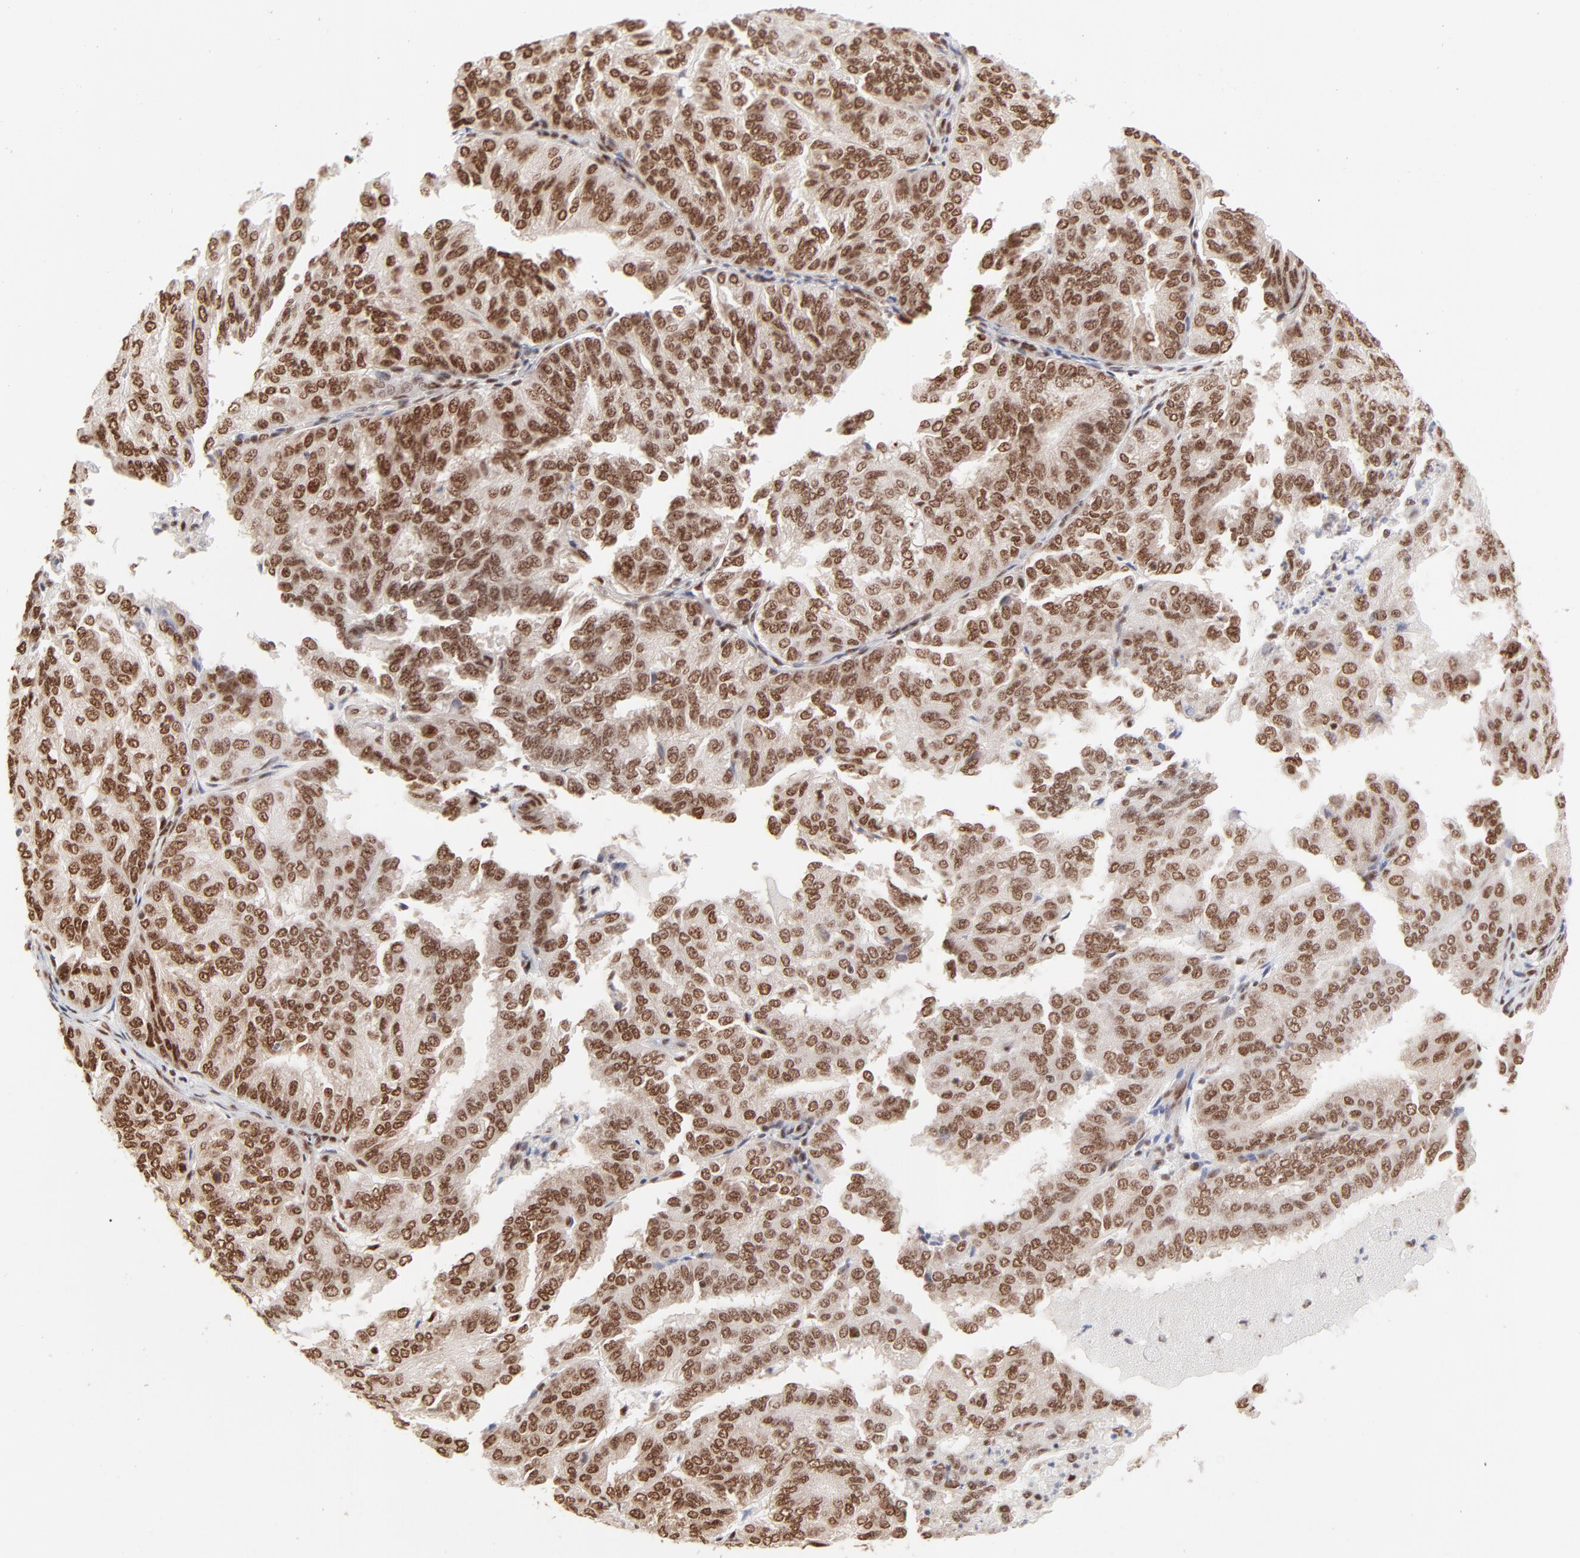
{"staining": {"intensity": "moderate", "quantity": ">75%", "location": "nuclear"}, "tissue": "endometrial cancer", "cell_type": "Tumor cells", "image_type": "cancer", "snomed": [{"axis": "morphology", "description": "Adenocarcinoma, NOS"}, {"axis": "topography", "description": "Endometrium"}], "caption": "IHC (DAB (3,3'-diaminobenzidine)) staining of human adenocarcinoma (endometrial) displays moderate nuclear protein staining in approximately >75% of tumor cells.", "gene": "TARDBP", "patient": {"sex": "female", "age": 59}}